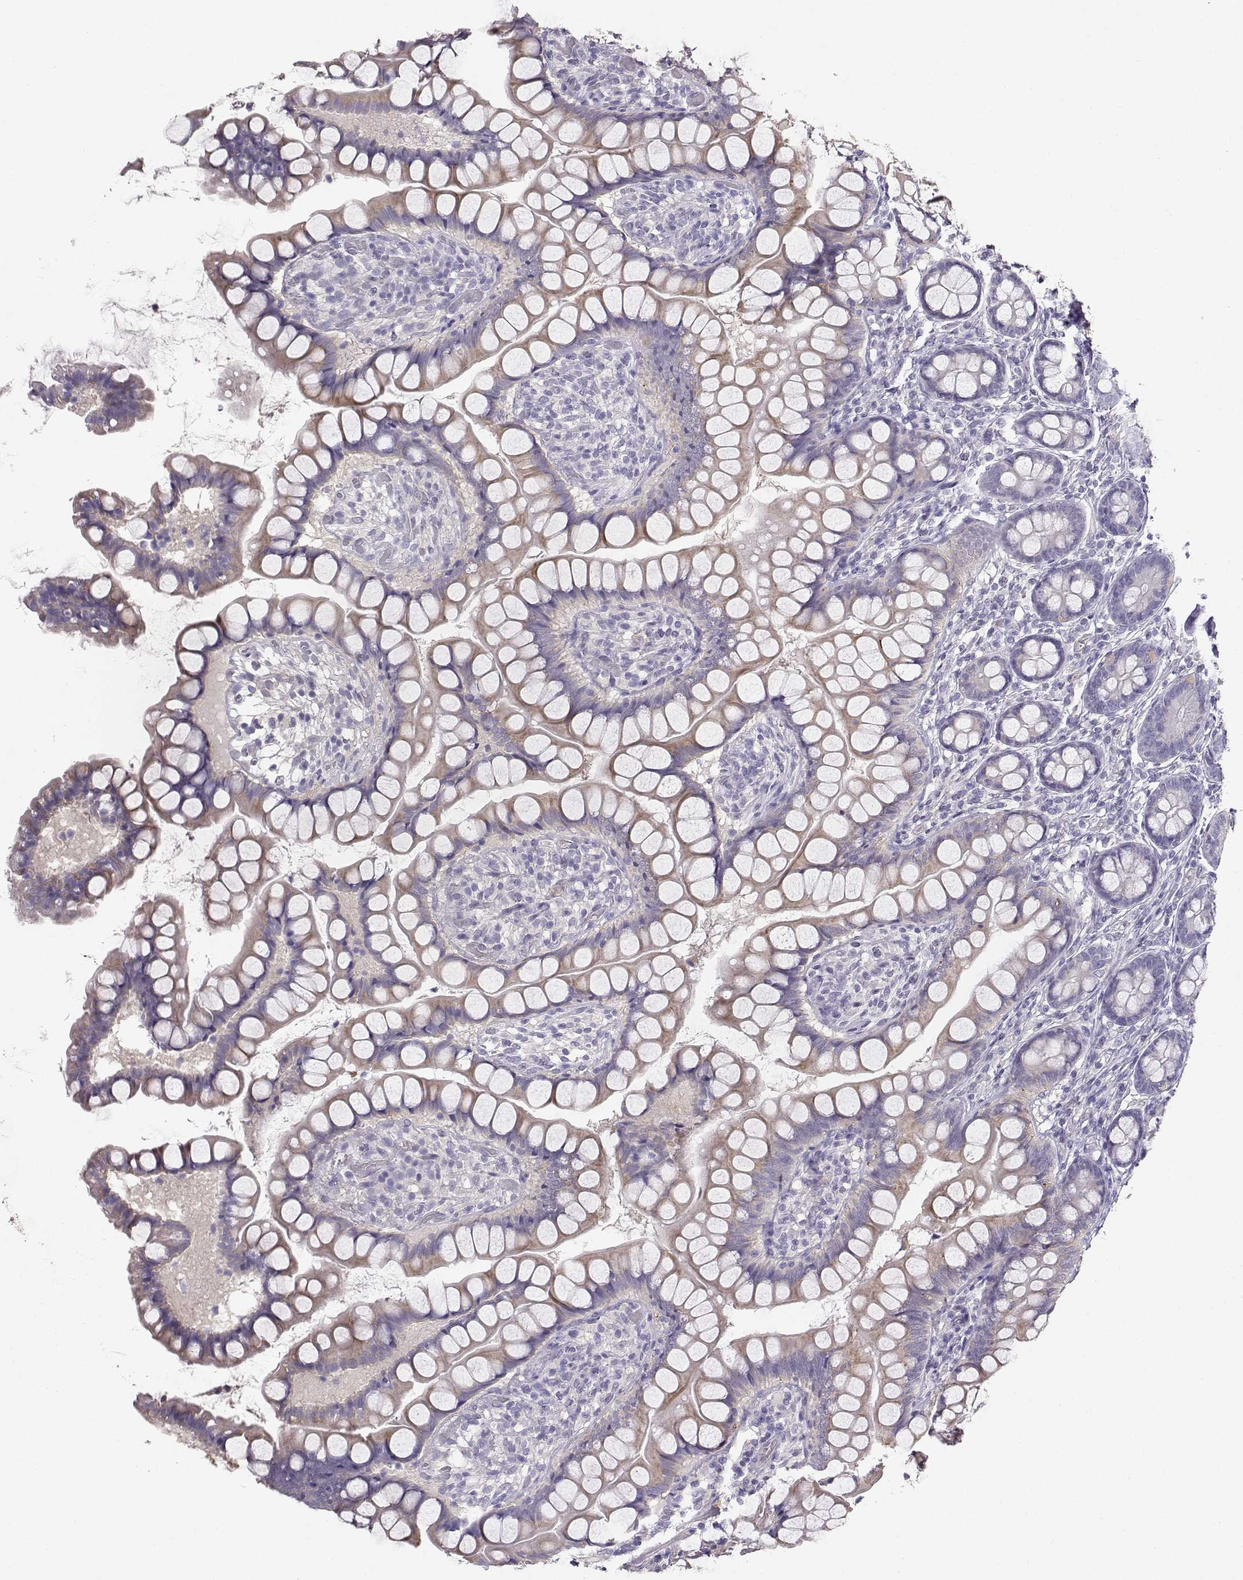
{"staining": {"intensity": "weak", "quantity": ">75%", "location": "cytoplasmic/membranous"}, "tissue": "small intestine", "cell_type": "Glandular cells", "image_type": "normal", "snomed": [{"axis": "morphology", "description": "Normal tissue, NOS"}, {"axis": "topography", "description": "Small intestine"}], "caption": "Brown immunohistochemical staining in unremarkable small intestine shows weak cytoplasmic/membranous staining in about >75% of glandular cells. The staining is performed using DAB (3,3'-diaminobenzidine) brown chromogen to label protein expression. The nuclei are counter-stained blue using hematoxylin.", "gene": "ENDOU", "patient": {"sex": "male", "age": 70}}